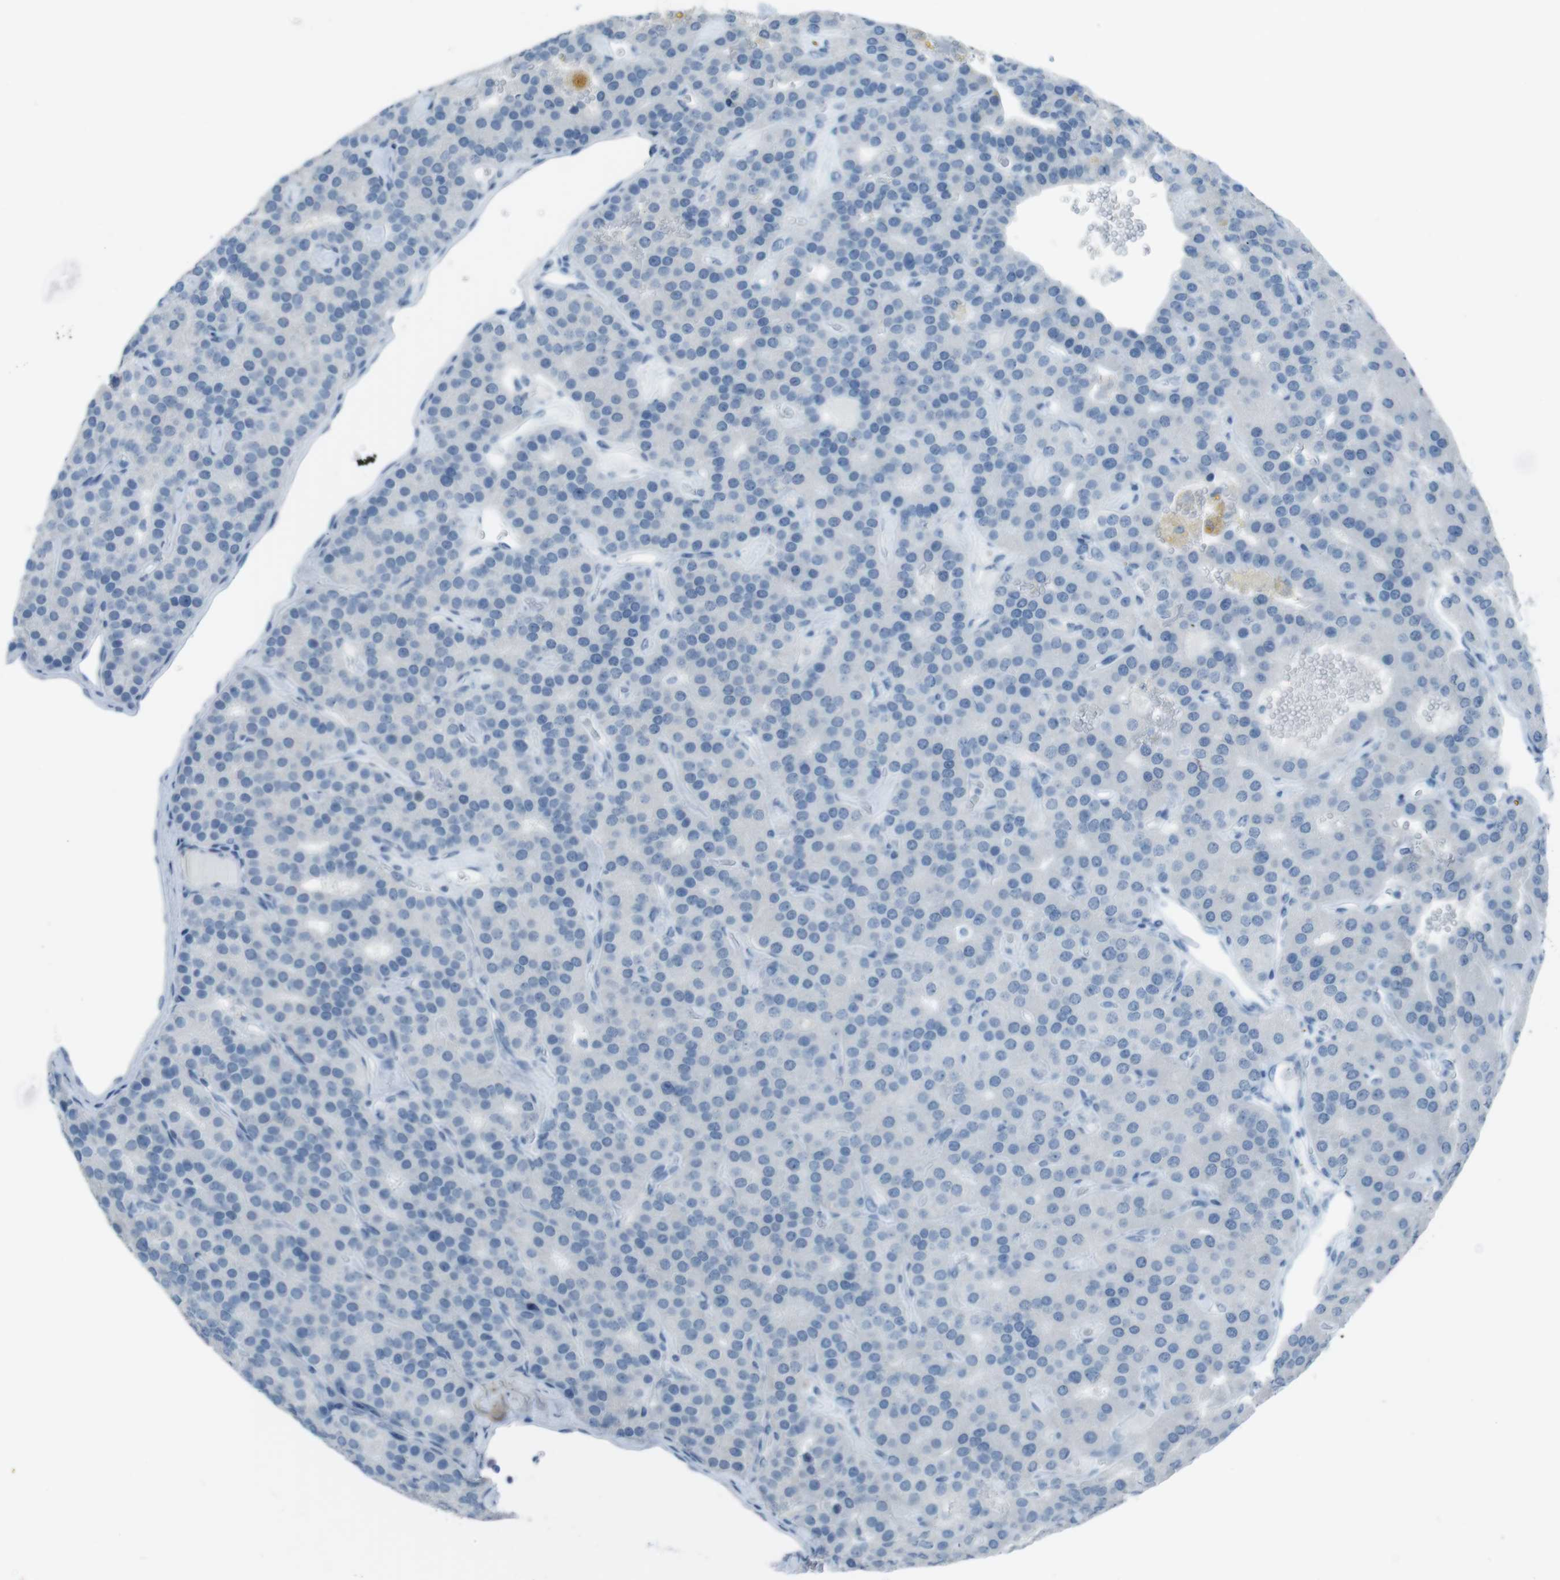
{"staining": {"intensity": "negative", "quantity": "none", "location": "none"}, "tissue": "parathyroid gland", "cell_type": "Glandular cells", "image_type": "normal", "snomed": [{"axis": "morphology", "description": "Normal tissue, NOS"}, {"axis": "morphology", "description": "Adenoma, NOS"}, {"axis": "topography", "description": "Parathyroid gland"}], "caption": "Immunohistochemistry (IHC) image of unremarkable parathyroid gland stained for a protein (brown), which reveals no expression in glandular cells.", "gene": "TMEM207", "patient": {"sex": "female", "age": 86}}